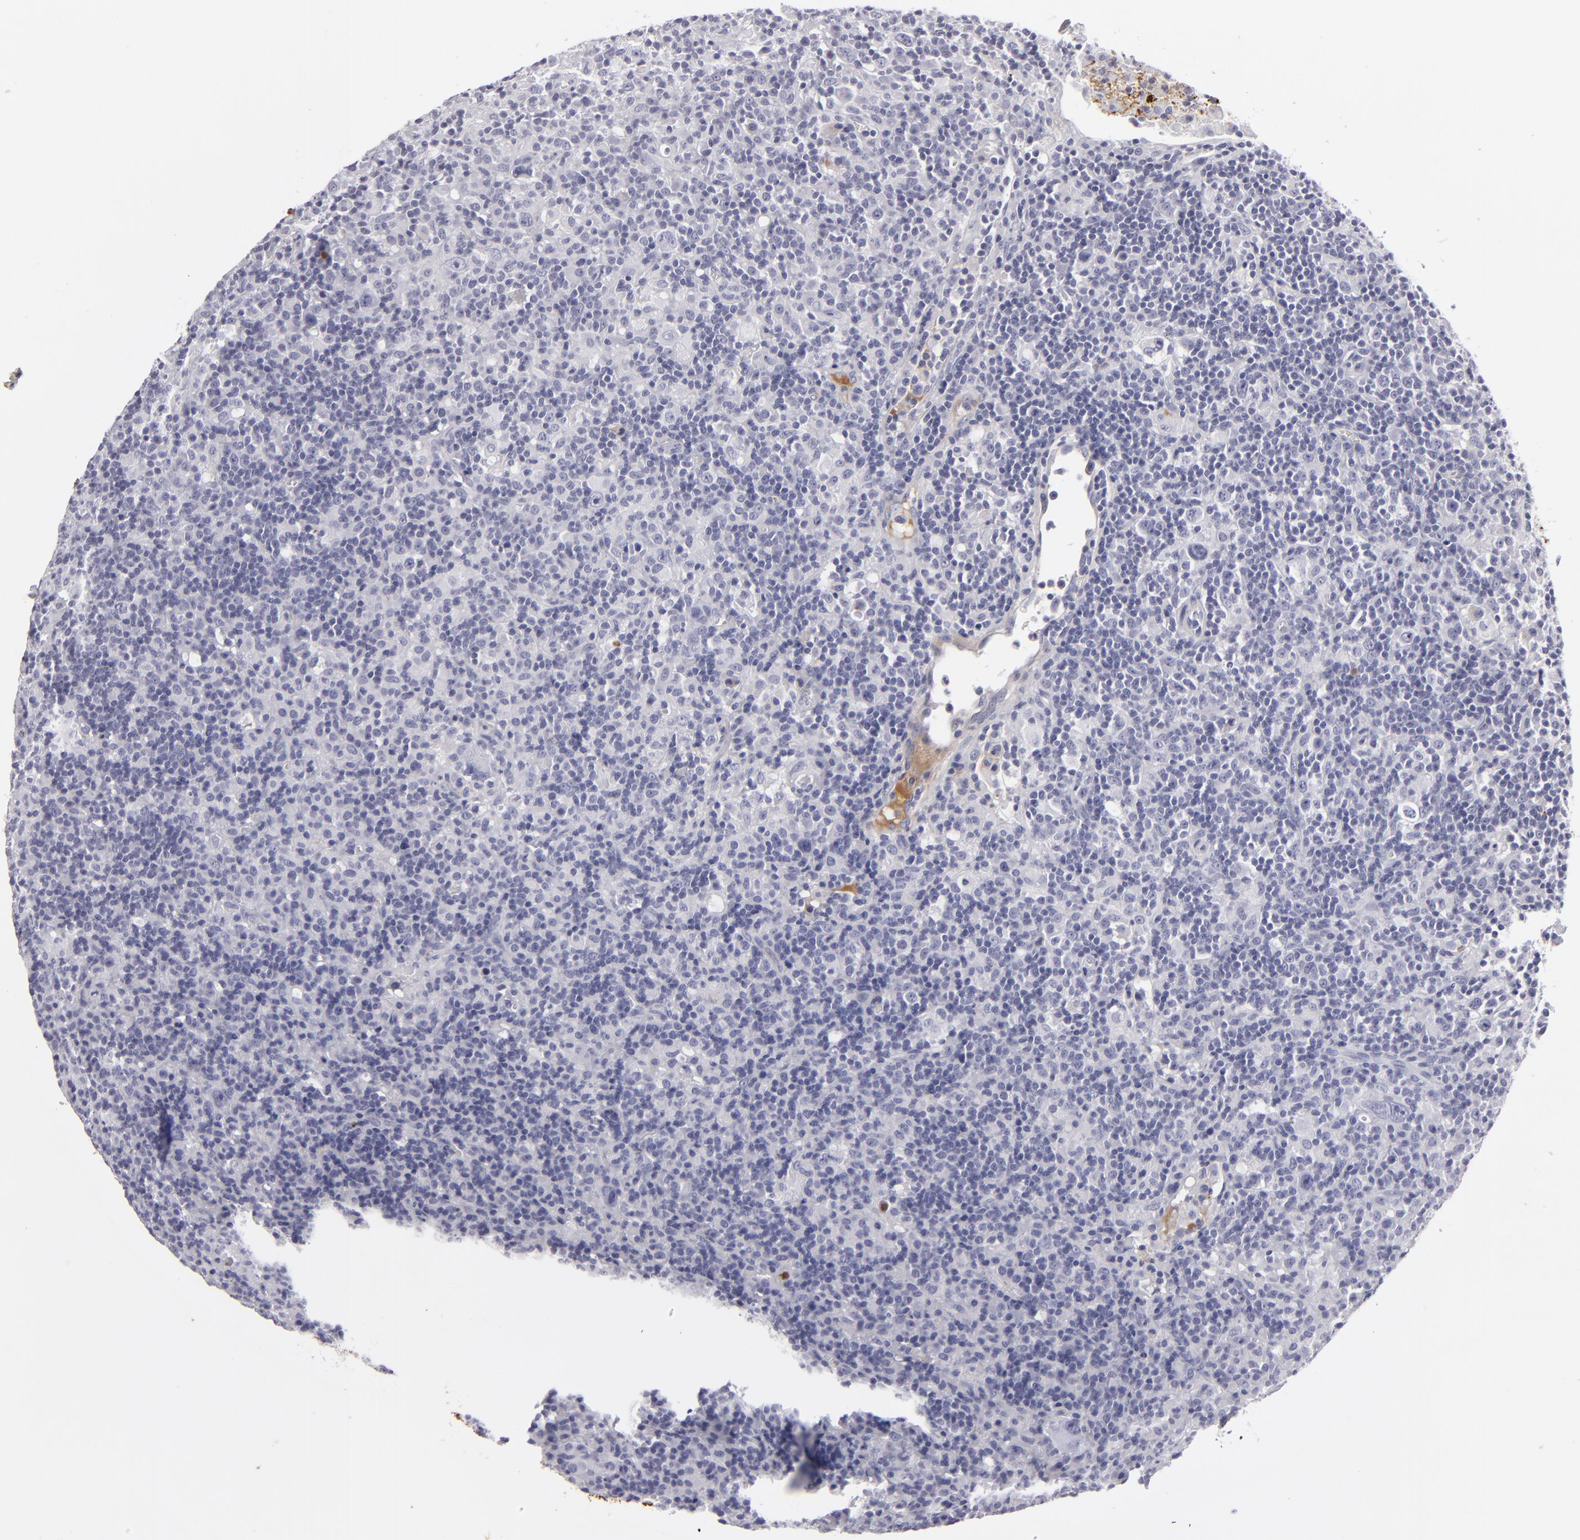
{"staining": {"intensity": "strong", "quantity": ">75%", "location": "cytoplasmic/membranous,nuclear"}, "tissue": "lymphoma", "cell_type": "Tumor cells", "image_type": "cancer", "snomed": [{"axis": "morphology", "description": "Hodgkin's disease, NOS"}, {"axis": "topography", "description": "Lymph node"}], "caption": "Lymphoma stained with immunohistochemistry demonstrates strong cytoplasmic/membranous and nuclear expression in approximately >75% of tumor cells.", "gene": "C9", "patient": {"sex": "male", "age": 46}}